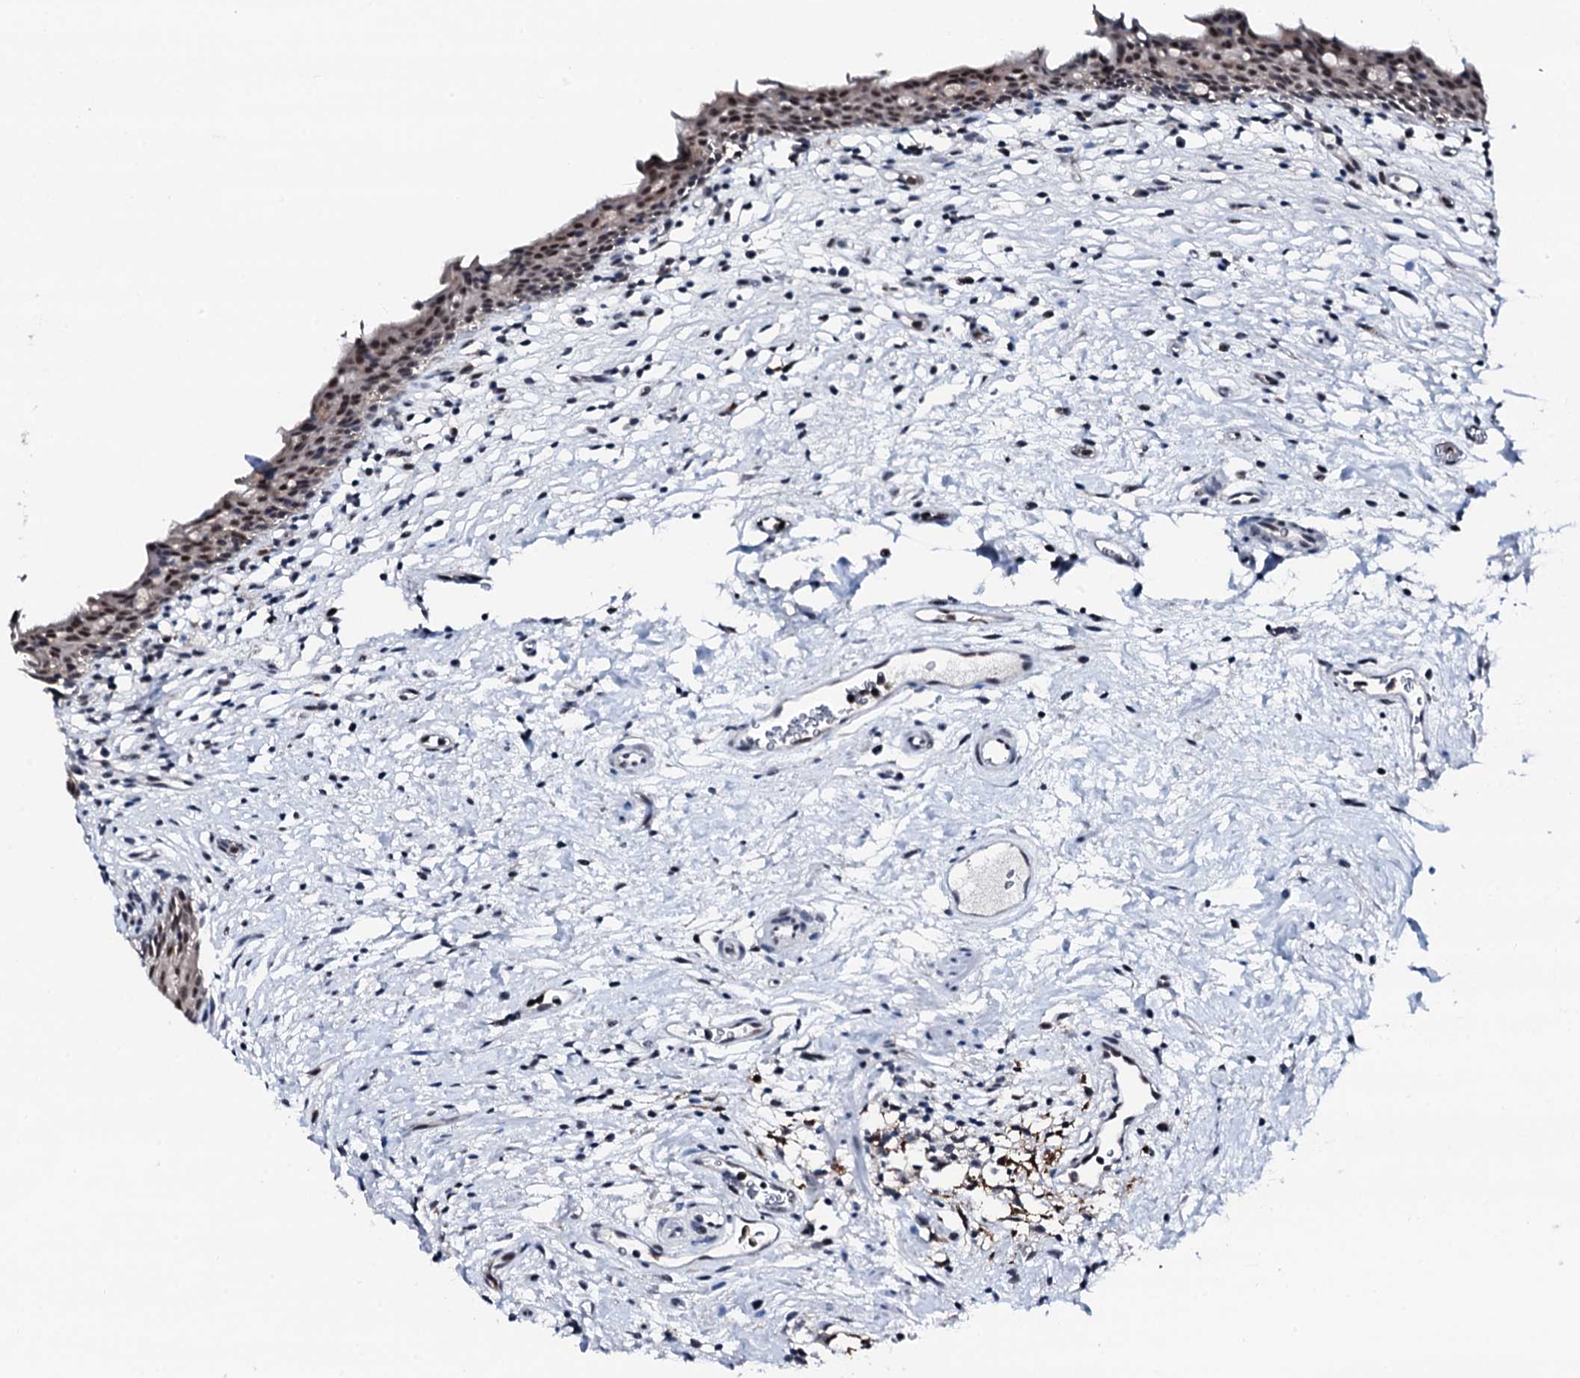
{"staining": {"intensity": "moderate", "quantity": "25%-75%", "location": "nuclear"}, "tissue": "urinary bladder", "cell_type": "Urothelial cells", "image_type": "normal", "snomed": [{"axis": "morphology", "description": "Normal tissue, NOS"}, {"axis": "morphology", "description": "Inflammation, NOS"}, {"axis": "topography", "description": "Urinary bladder"}], "caption": "Human urinary bladder stained with a brown dye reveals moderate nuclear positive positivity in approximately 25%-75% of urothelial cells.", "gene": "TRAFD1", "patient": {"sex": "male", "age": 63}}